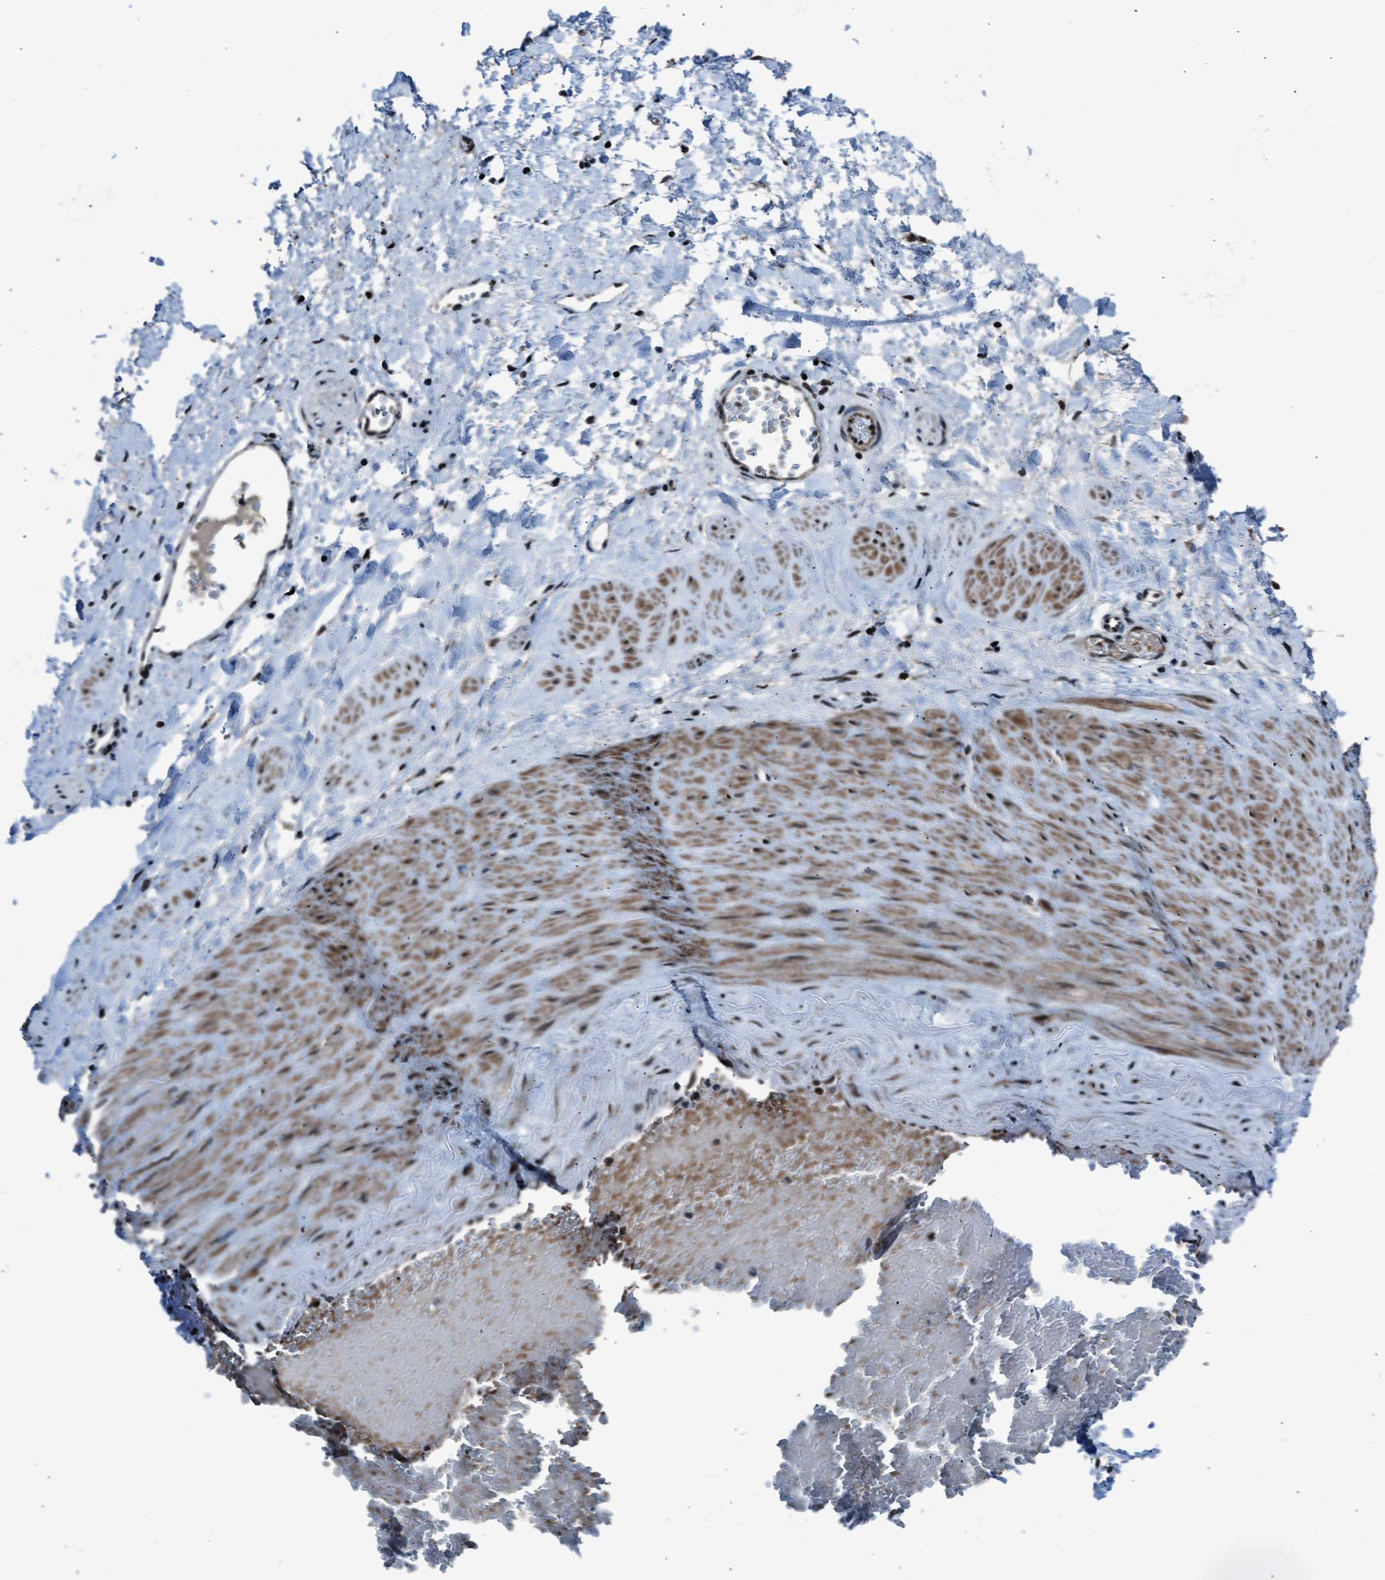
{"staining": {"intensity": "strong", "quantity": ">75%", "location": "nuclear"}, "tissue": "adipose tissue", "cell_type": "Adipocytes", "image_type": "normal", "snomed": [{"axis": "morphology", "description": "Normal tissue, NOS"}, {"axis": "topography", "description": "Soft tissue"}, {"axis": "topography", "description": "Vascular tissue"}], "caption": "Normal adipose tissue displays strong nuclear positivity in about >75% of adipocytes, visualized by immunohistochemistry. (DAB (3,3'-diaminobenzidine) IHC with brightfield microscopy, high magnification).", "gene": "MORC3", "patient": {"sex": "female", "age": 35}}